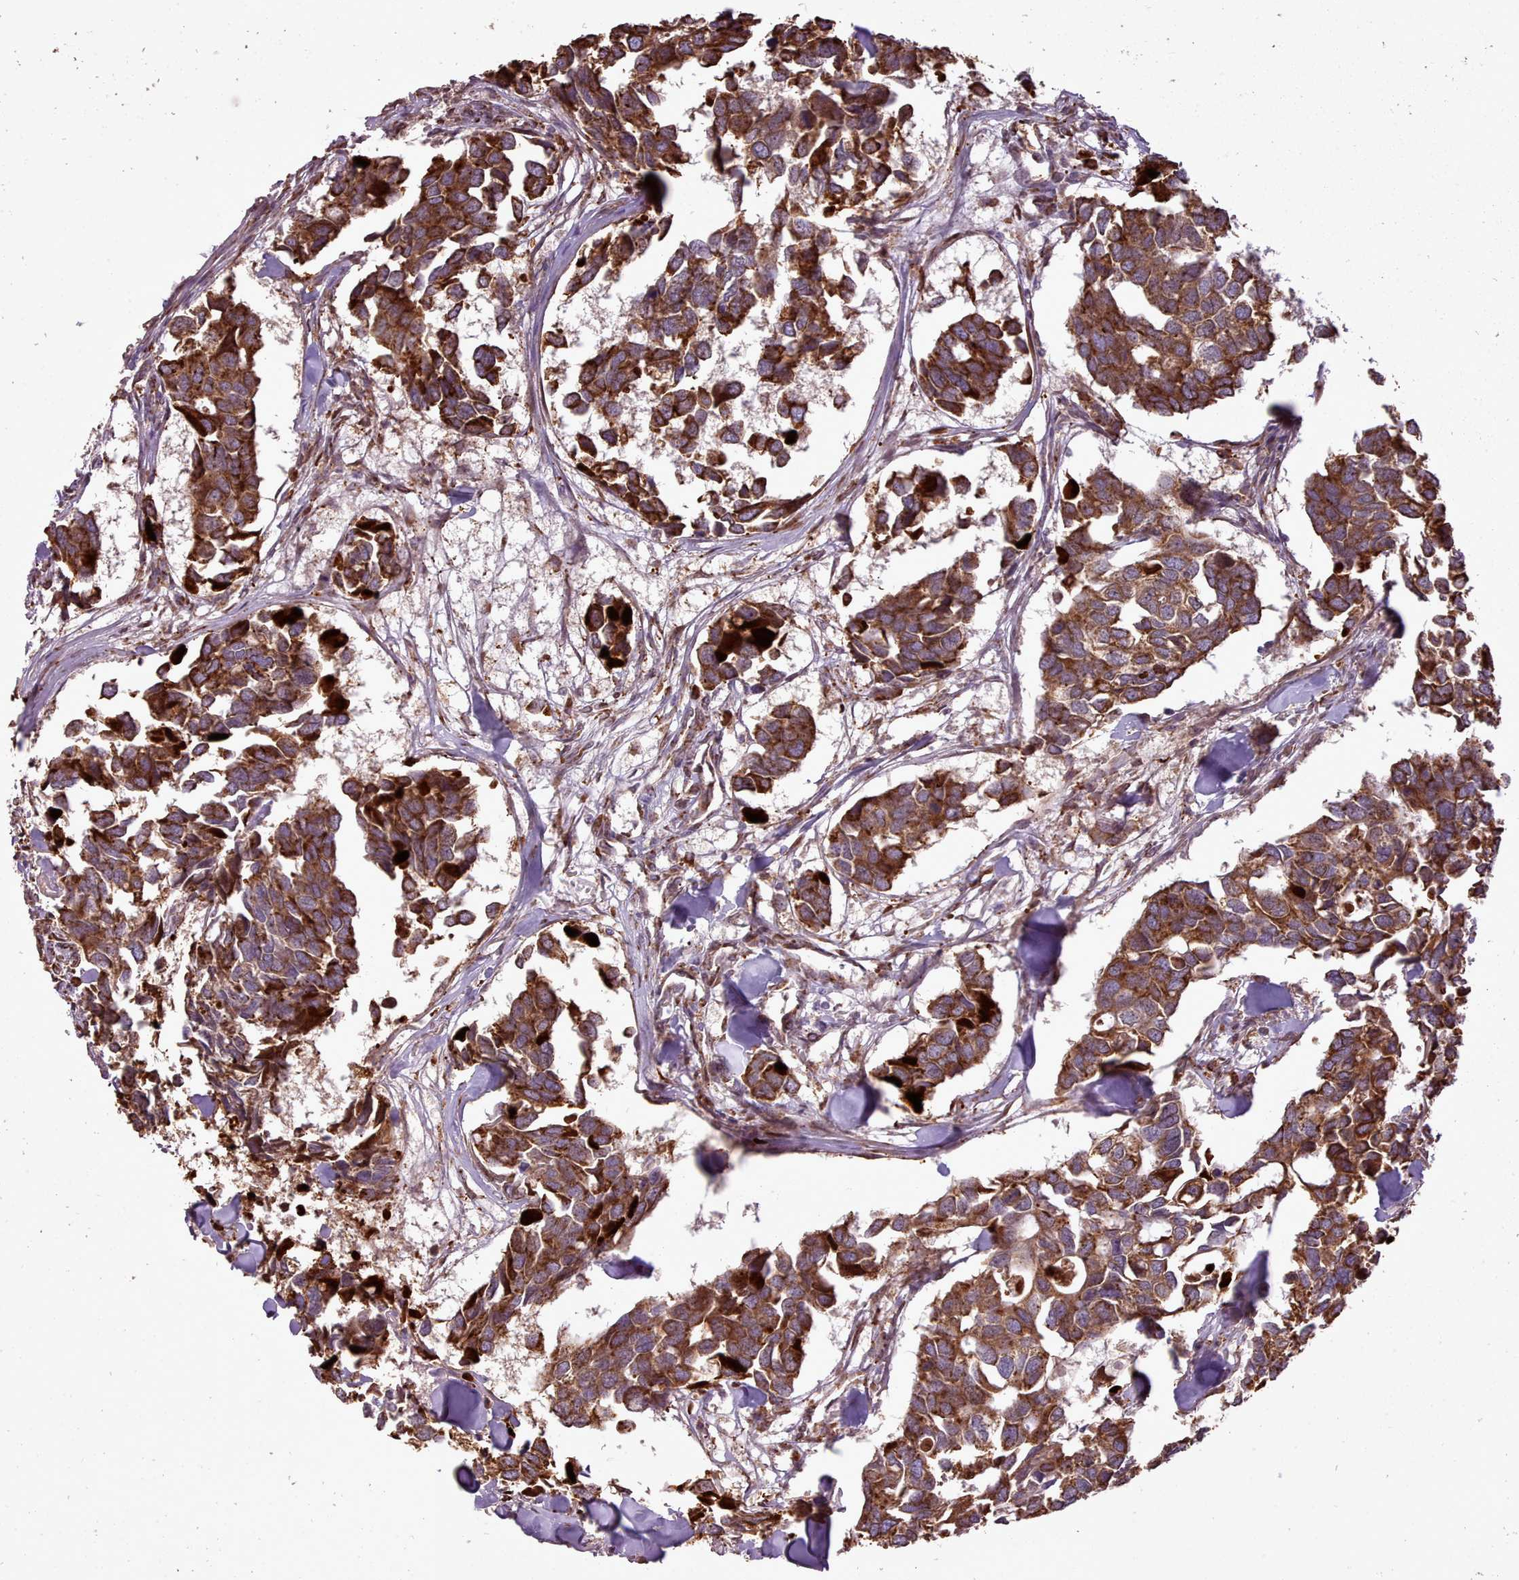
{"staining": {"intensity": "strong", "quantity": ">75%", "location": "cytoplasmic/membranous"}, "tissue": "breast cancer", "cell_type": "Tumor cells", "image_type": "cancer", "snomed": [{"axis": "morphology", "description": "Duct carcinoma"}, {"axis": "topography", "description": "Breast"}], "caption": "Immunohistochemical staining of human invasive ductal carcinoma (breast) demonstrates high levels of strong cytoplasmic/membranous staining in about >75% of tumor cells. The staining was performed using DAB, with brown indicating positive protein expression. Nuclei are stained blue with hematoxylin.", "gene": "CABP1", "patient": {"sex": "female", "age": 83}}